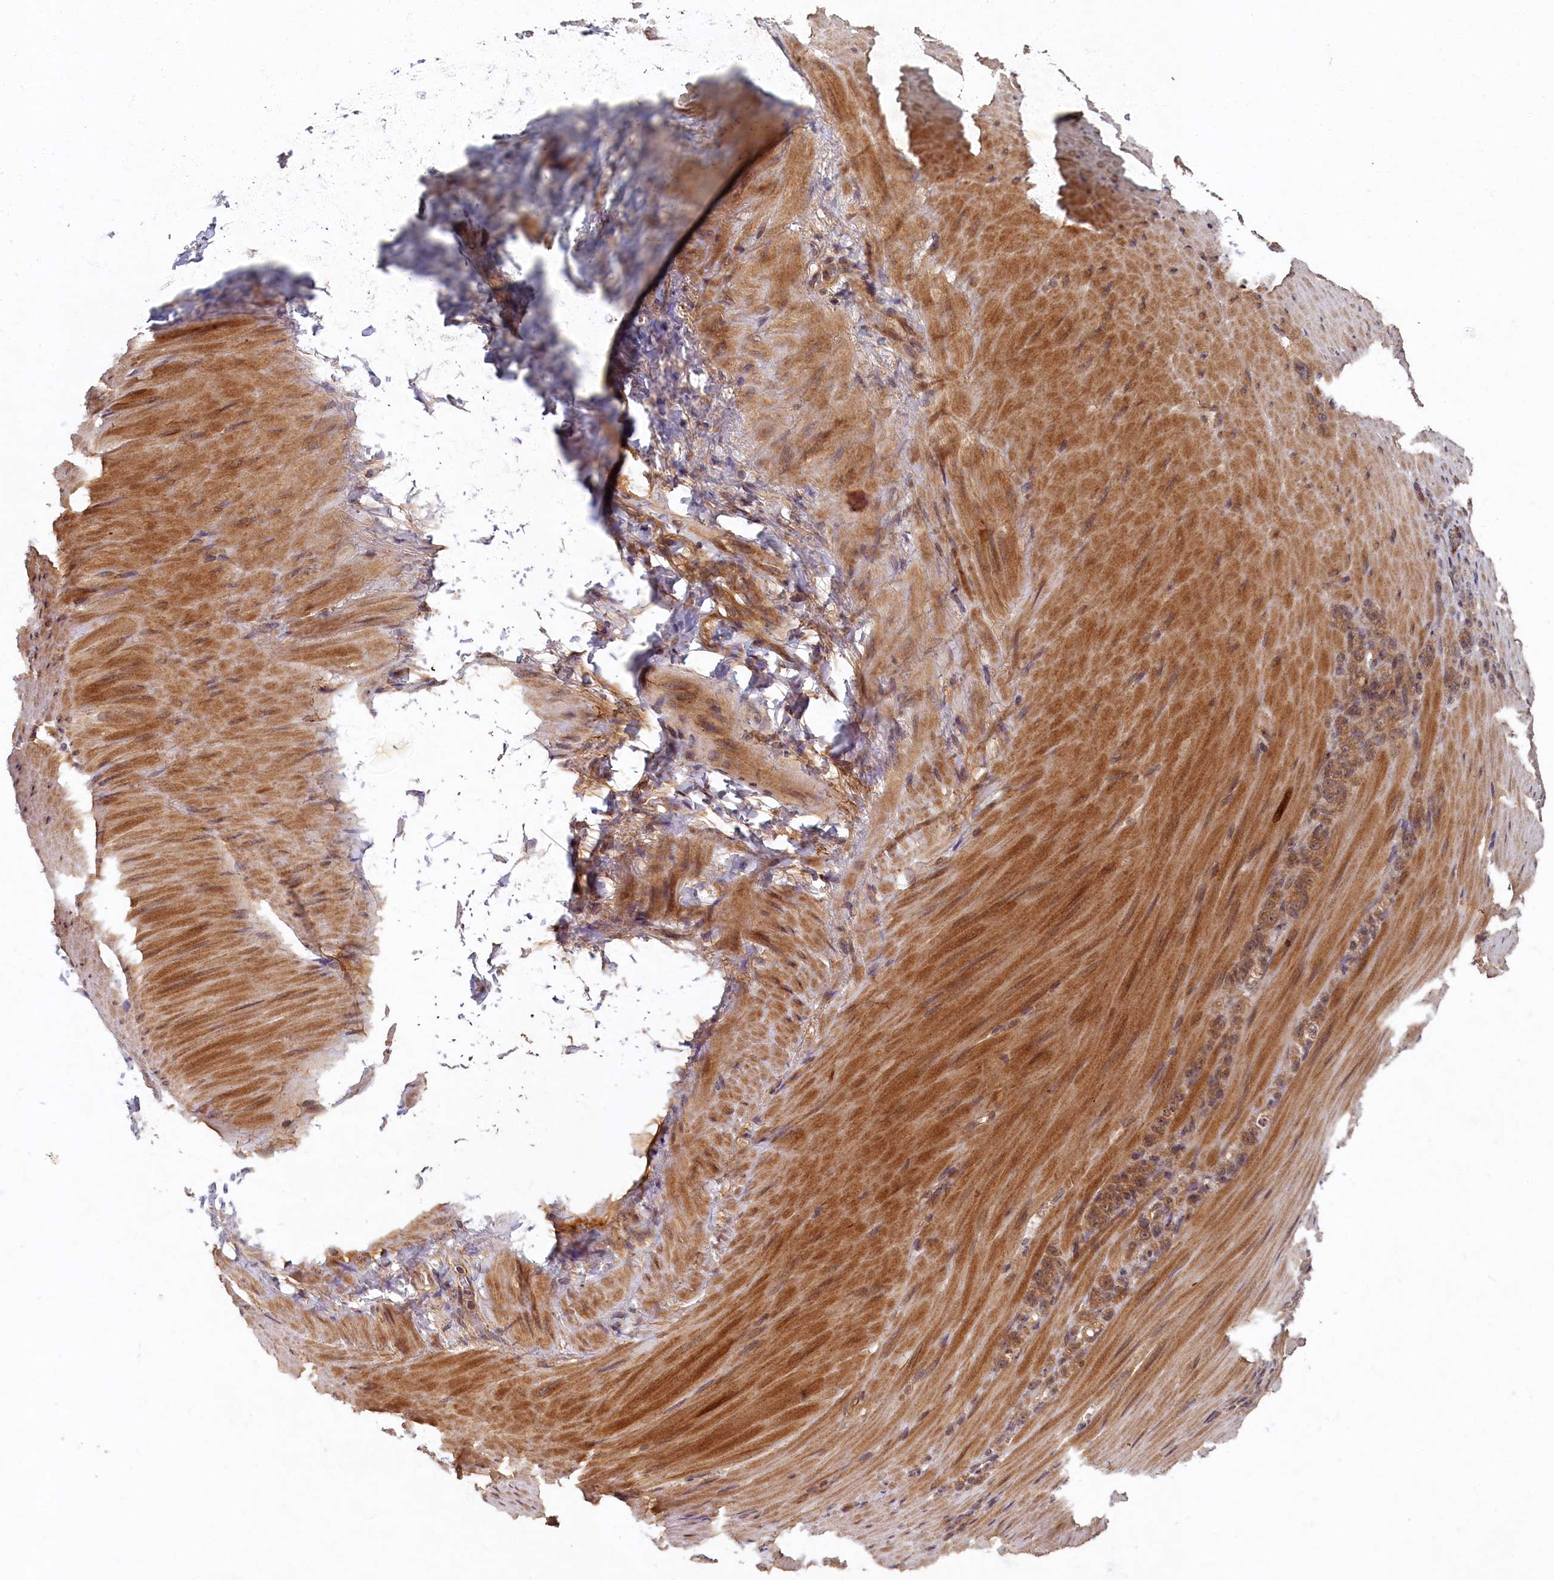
{"staining": {"intensity": "moderate", "quantity": ">75%", "location": "cytoplasmic/membranous"}, "tissue": "stomach cancer", "cell_type": "Tumor cells", "image_type": "cancer", "snomed": [{"axis": "morphology", "description": "Normal tissue, NOS"}, {"axis": "morphology", "description": "Adenocarcinoma, NOS"}, {"axis": "topography", "description": "Stomach"}], "caption": "A photomicrograph showing moderate cytoplasmic/membranous staining in approximately >75% of tumor cells in stomach adenocarcinoma, as visualized by brown immunohistochemical staining.", "gene": "BICD1", "patient": {"sex": "male", "age": 82}}